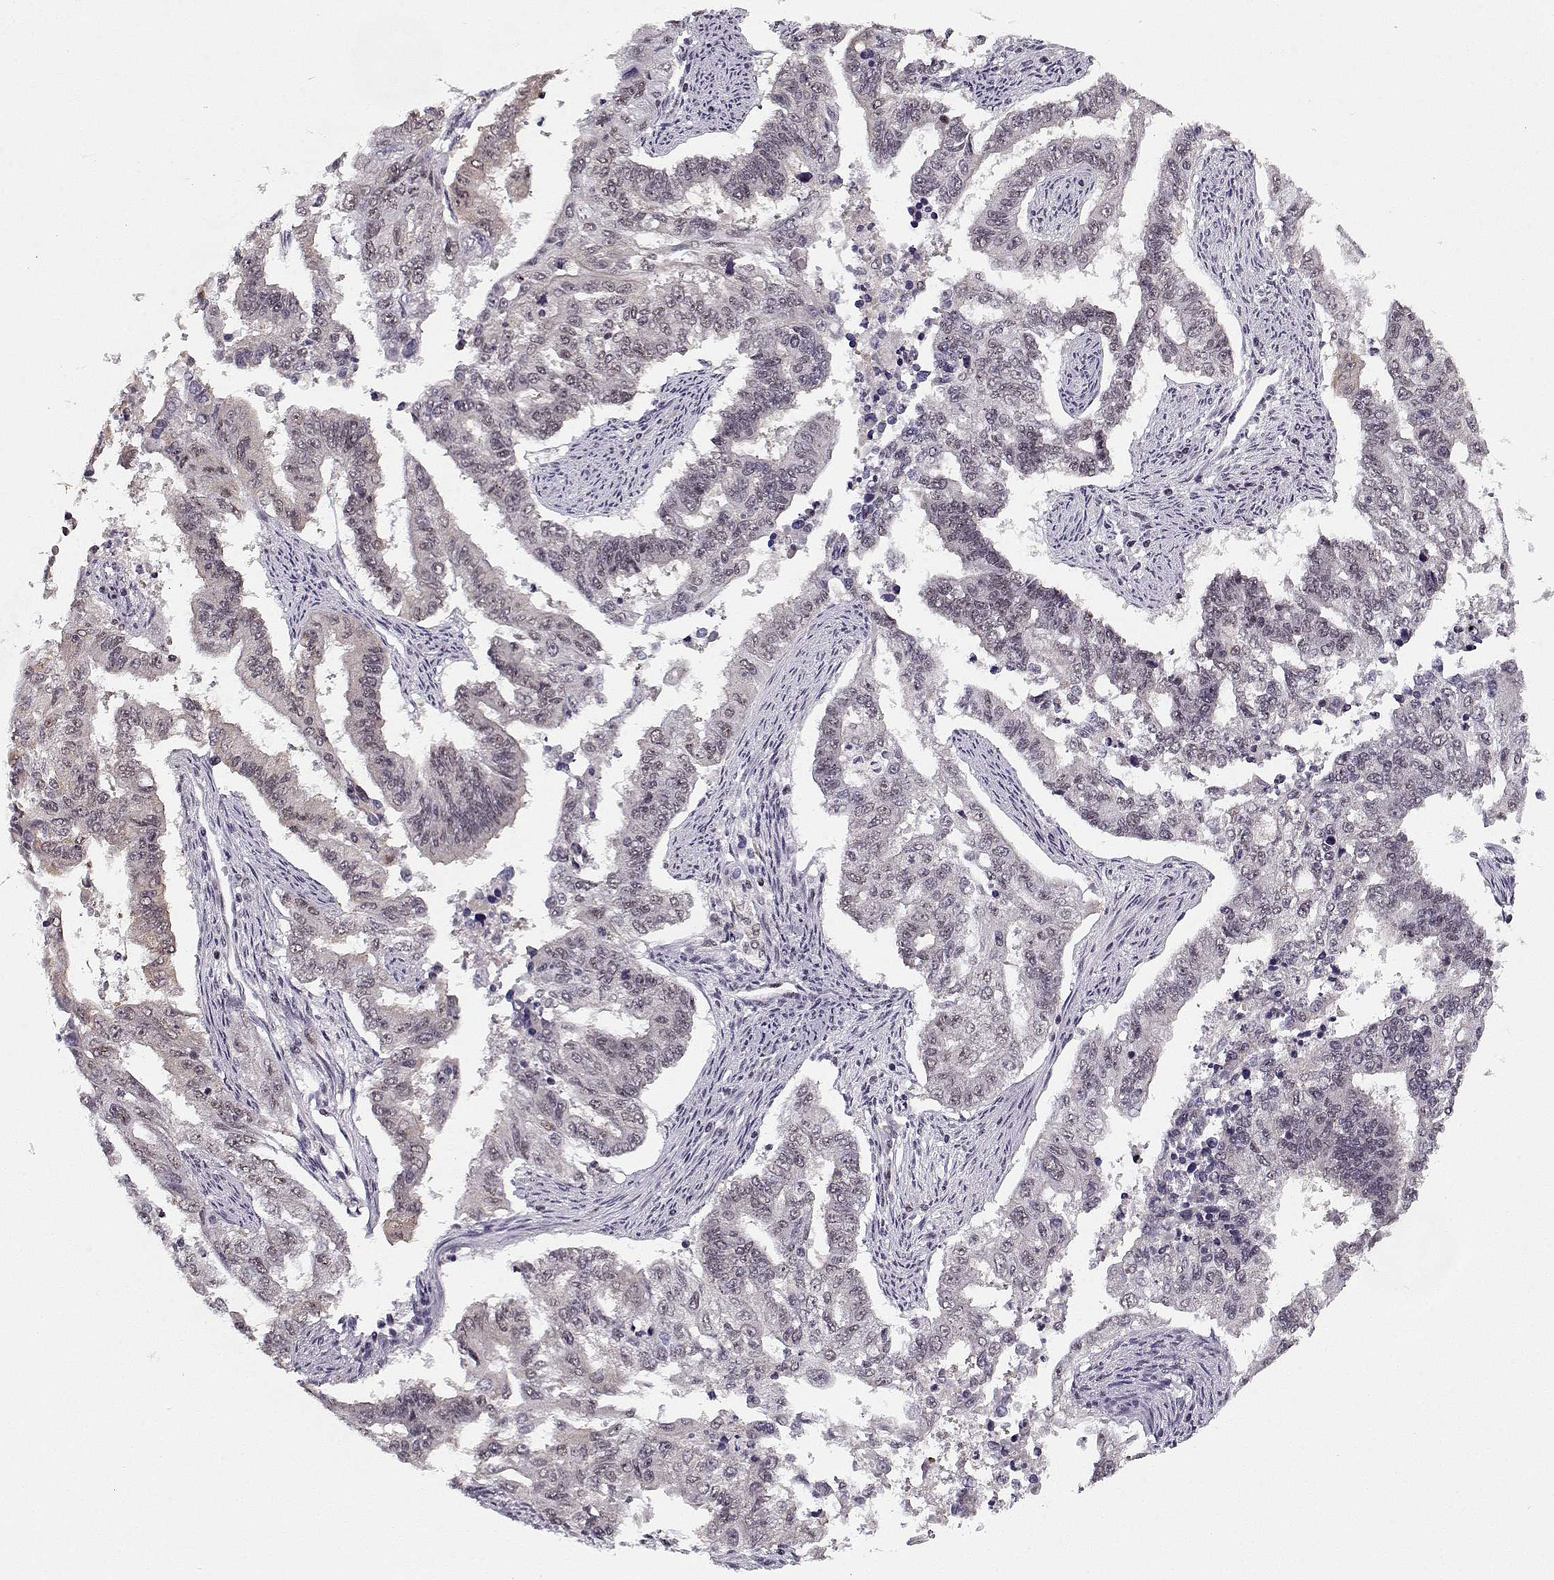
{"staining": {"intensity": "negative", "quantity": "none", "location": "none"}, "tissue": "endometrial cancer", "cell_type": "Tumor cells", "image_type": "cancer", "snomed": [{"axis": "morphology", "description": "Adenocarcinoma, NOS"}, {"axis": "topography", "description": "Uterus"}], "caption": "Immunohistochemistry of endometrial cancer (adenocarcinoma) shows no expression in tumor cells. The staining was performed using DAB to visualize the protein expression in brown, while the nuclei were stained in blue with hematoxylin (Magnification: 20x).", "gene": "TESPA1", "patient": {"sex": "female", "age": 59}}